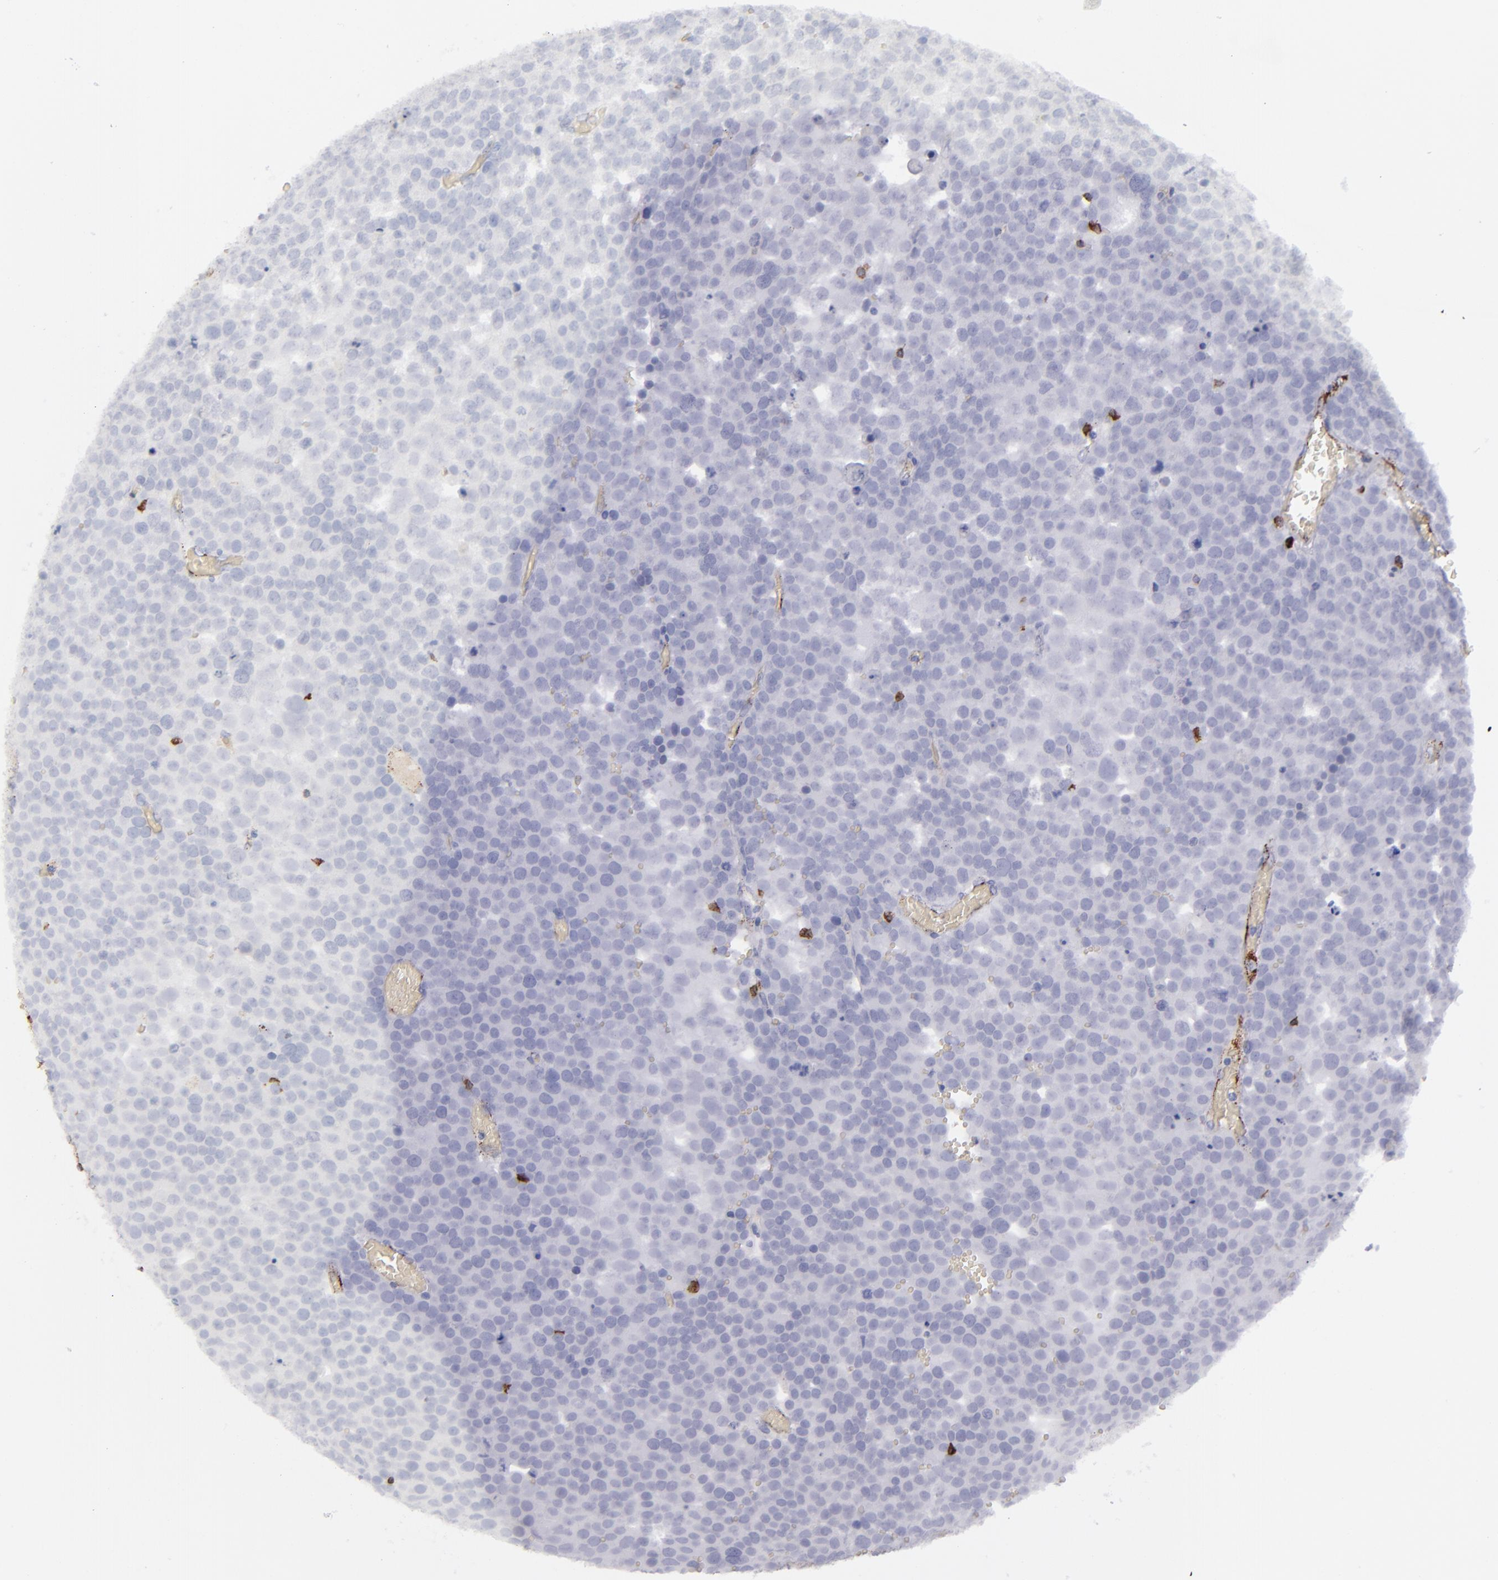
{"staining": {"intensity": "negative", "quantity": "none", "location": "none"}, "tissue": "testis cancer", "cell_type": "Tumor cells", "image_type": "cancer", "snomed": [{"axis": "morphology", "description": "Seminoma, NOS"}, {"axis": "topography", "description": "Testis"}], "caption": "Micrograph shows no protein expression in tumor cells of testis seminoma tissue. Brightfield microscopy of immunohistochemistry (IHC) stained with DAB (brown) and hematoxylin (blue), captured at high magnification.", "gene": "CD27", "patient": {"sex": "male", "age": 71}}